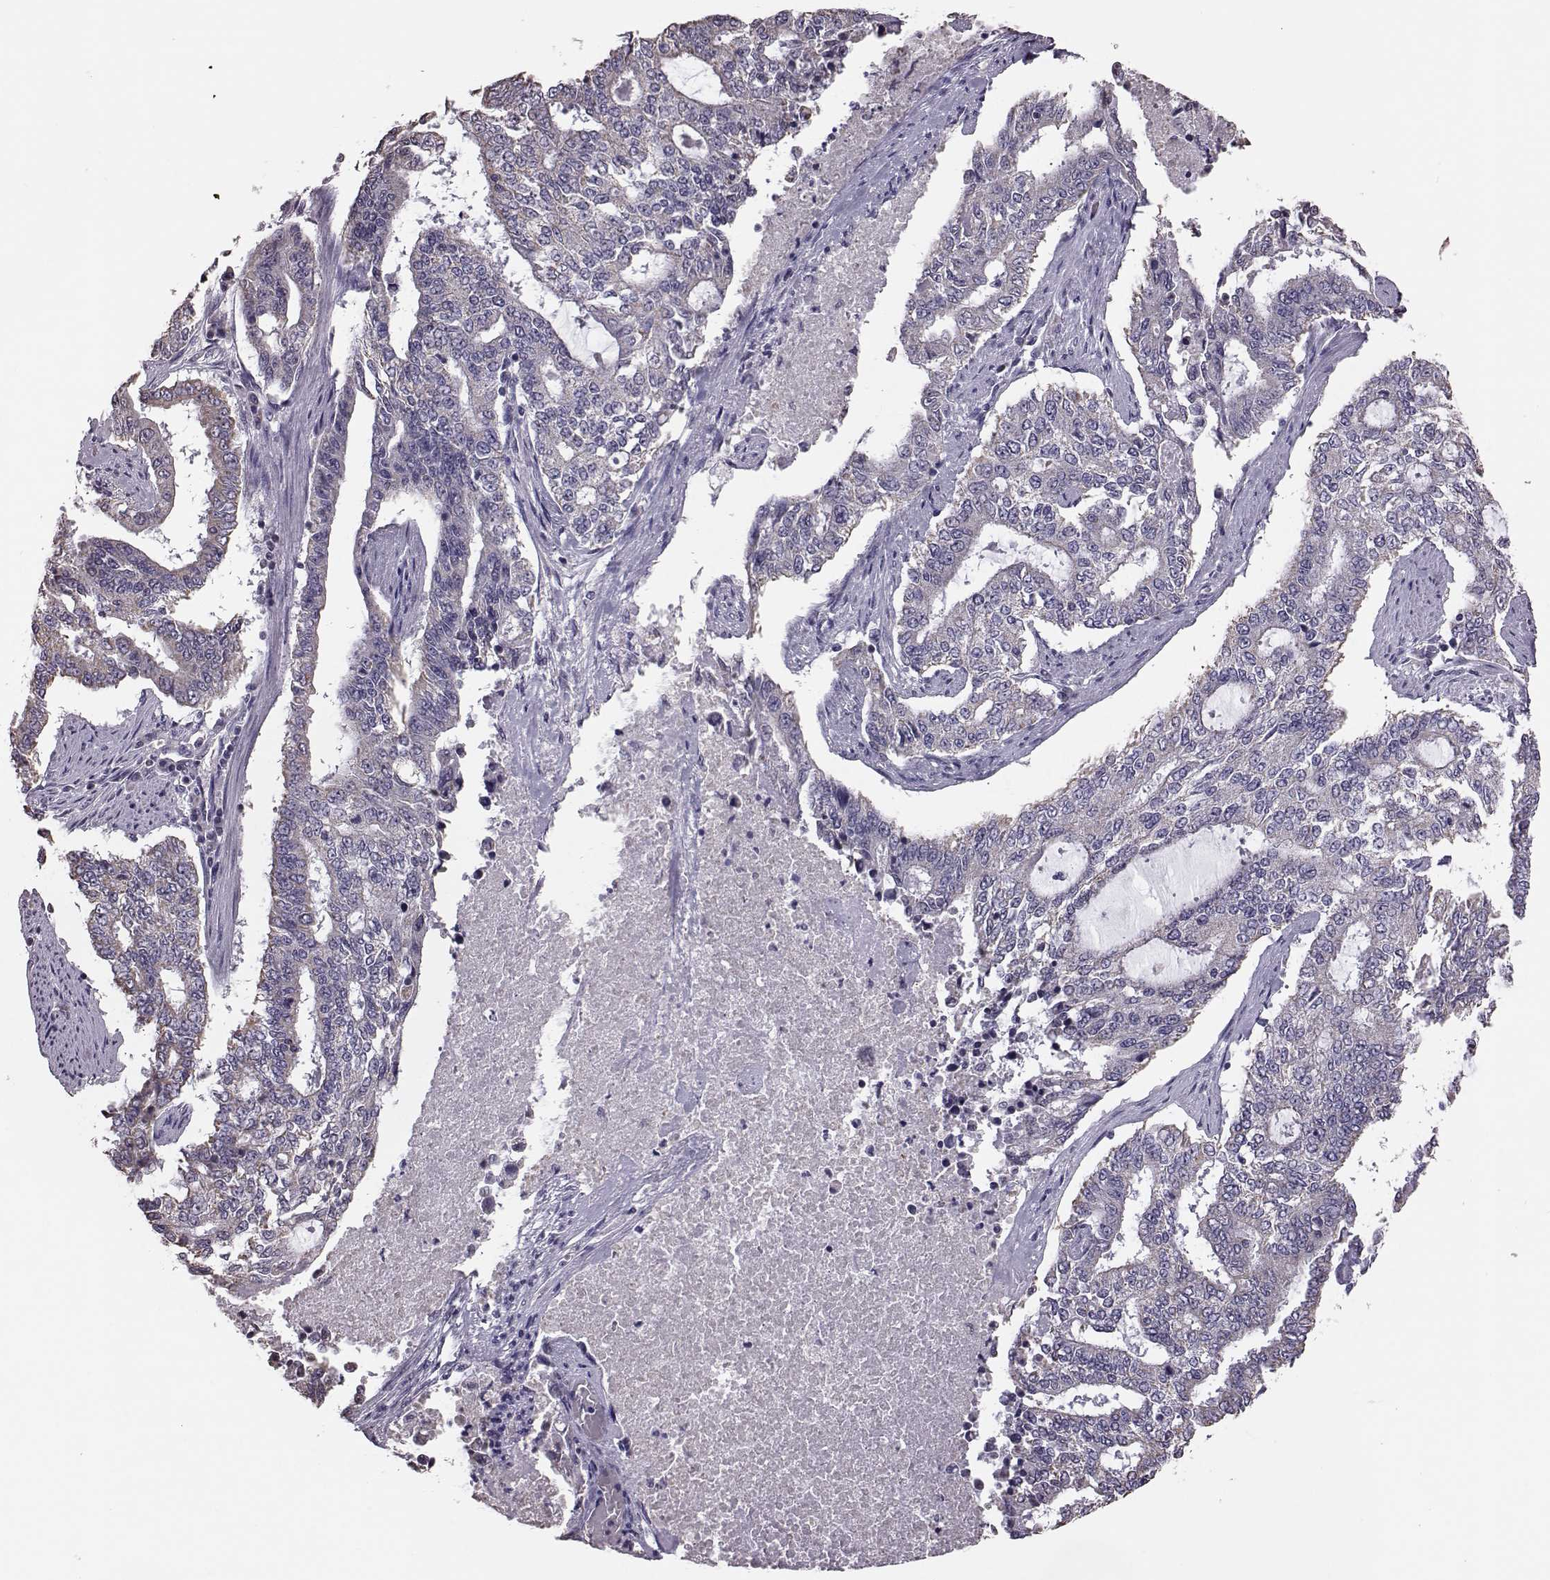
{"staining": {"intensity": "weak", "quantity": "<25%", "location": "cytoplasmic/membranous"}, "tissue": "endometrial cancer", "cell_type": "Tumor cells", "image_type": "cancer", "snomed": [{"axis": "morphology", "description": "Adenocarcinoma, NOS"}, {"axis": "topography", "description": "Uterus"}], "caption": "Adenocarcinoma (endometrial) stained for a protein using immunohistochemistry (IHC) displays no expression tumor cells.", "gene": "ALDH3A1", "patient": {"sex": "female", "age": 59}}